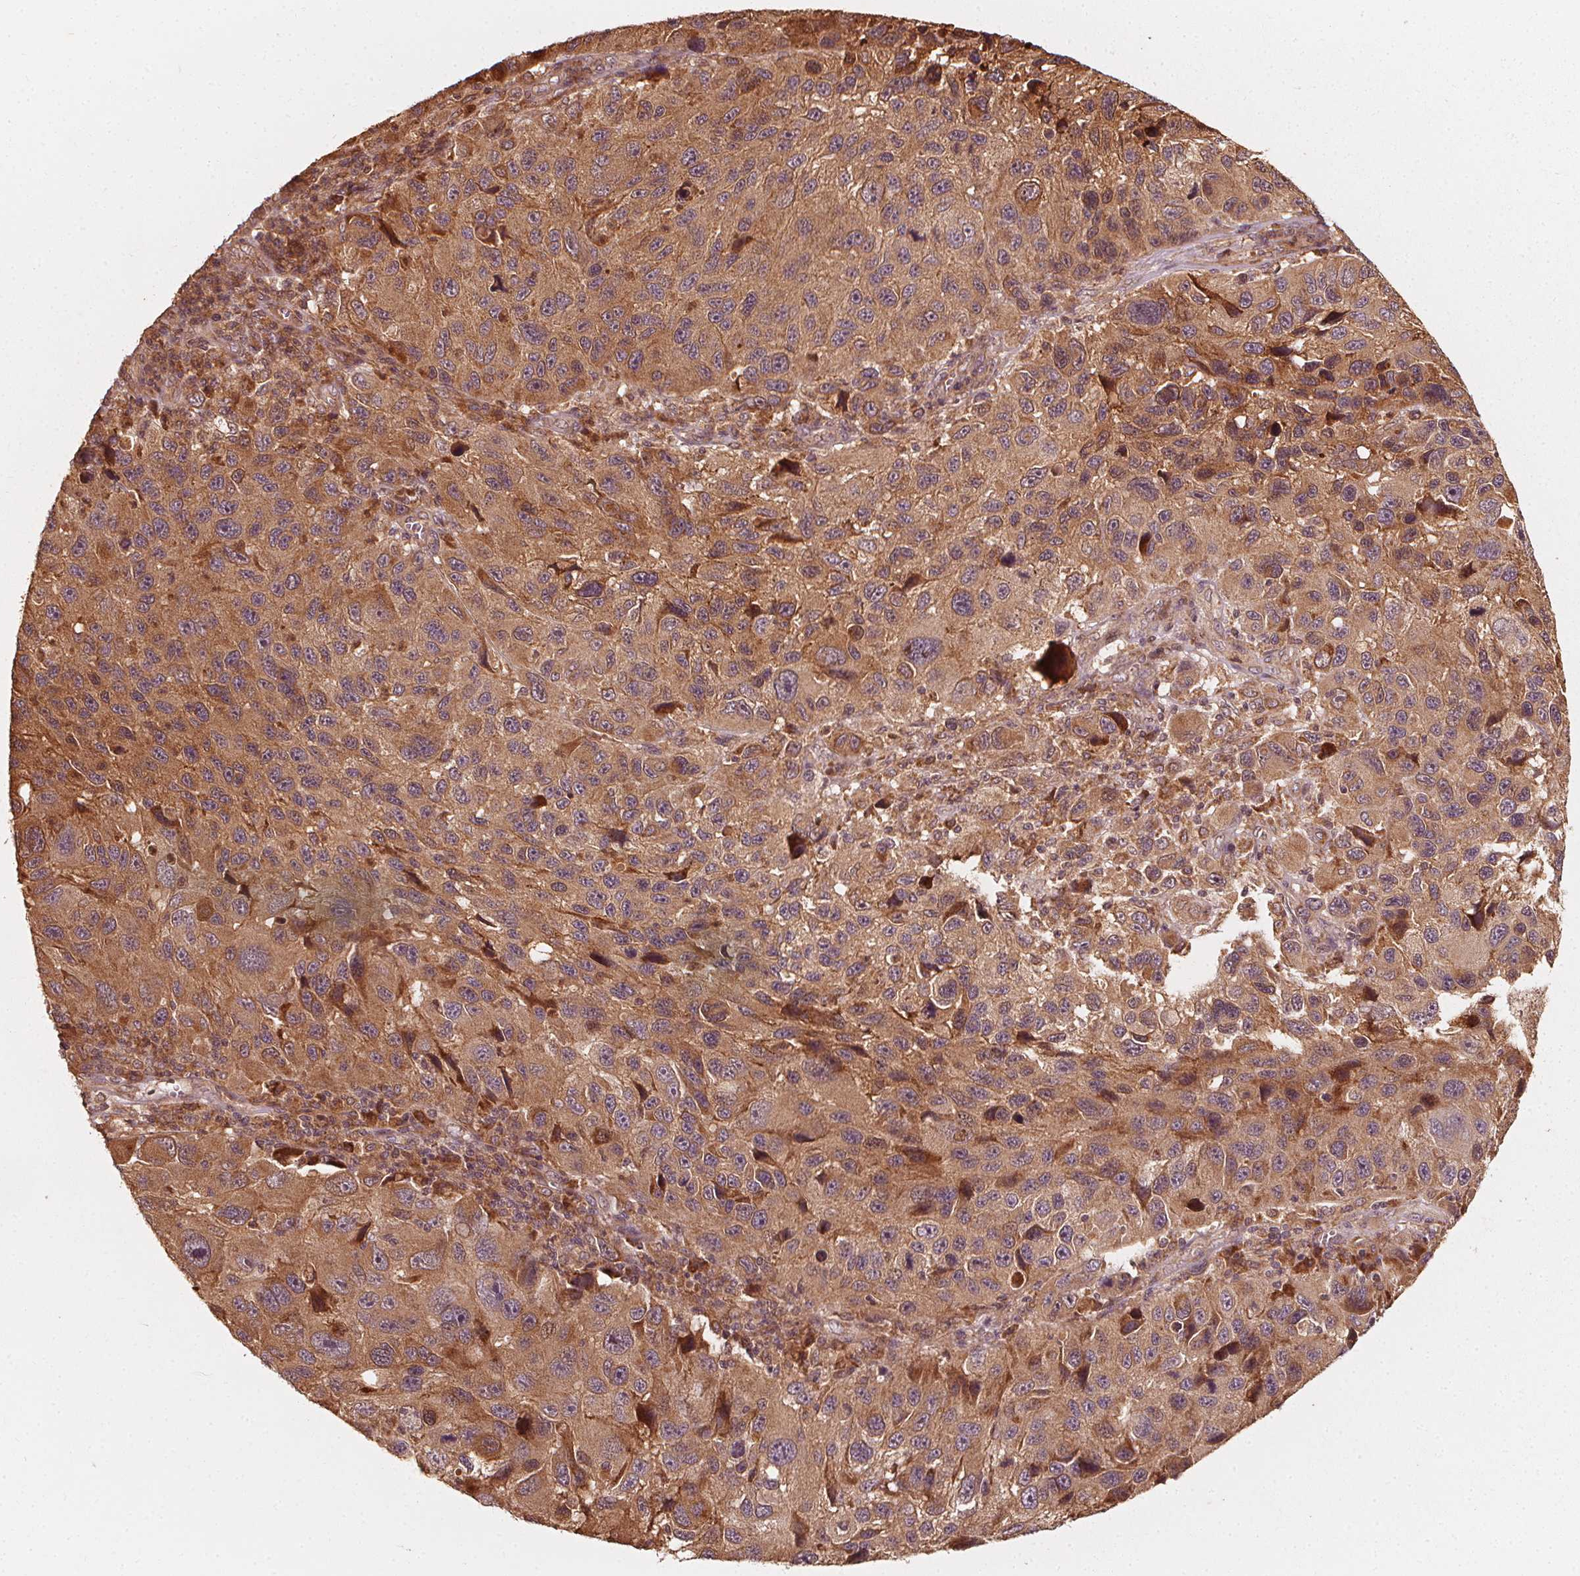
{"staining": {"intensity": "moderate", "quantity": ">75%", "location": "cytoplasmic/membranous"}, "tissue": "melanoma", "cell_type": "Tumor cells", "image_type": "cancer", "snomed": [{"axis": "morphology", "description": "Malignant melanoma, NOS"}, {"axis": "topography", "description": "Skin"}], "caption": "This photomicrograph exhibits IHC staining of melanoma, with medium moderate cytoplasmic/membranous staining in about >75% of tumor cells.", "gene": "NPC1", "patient": {"sex": "male", "age": 53}}